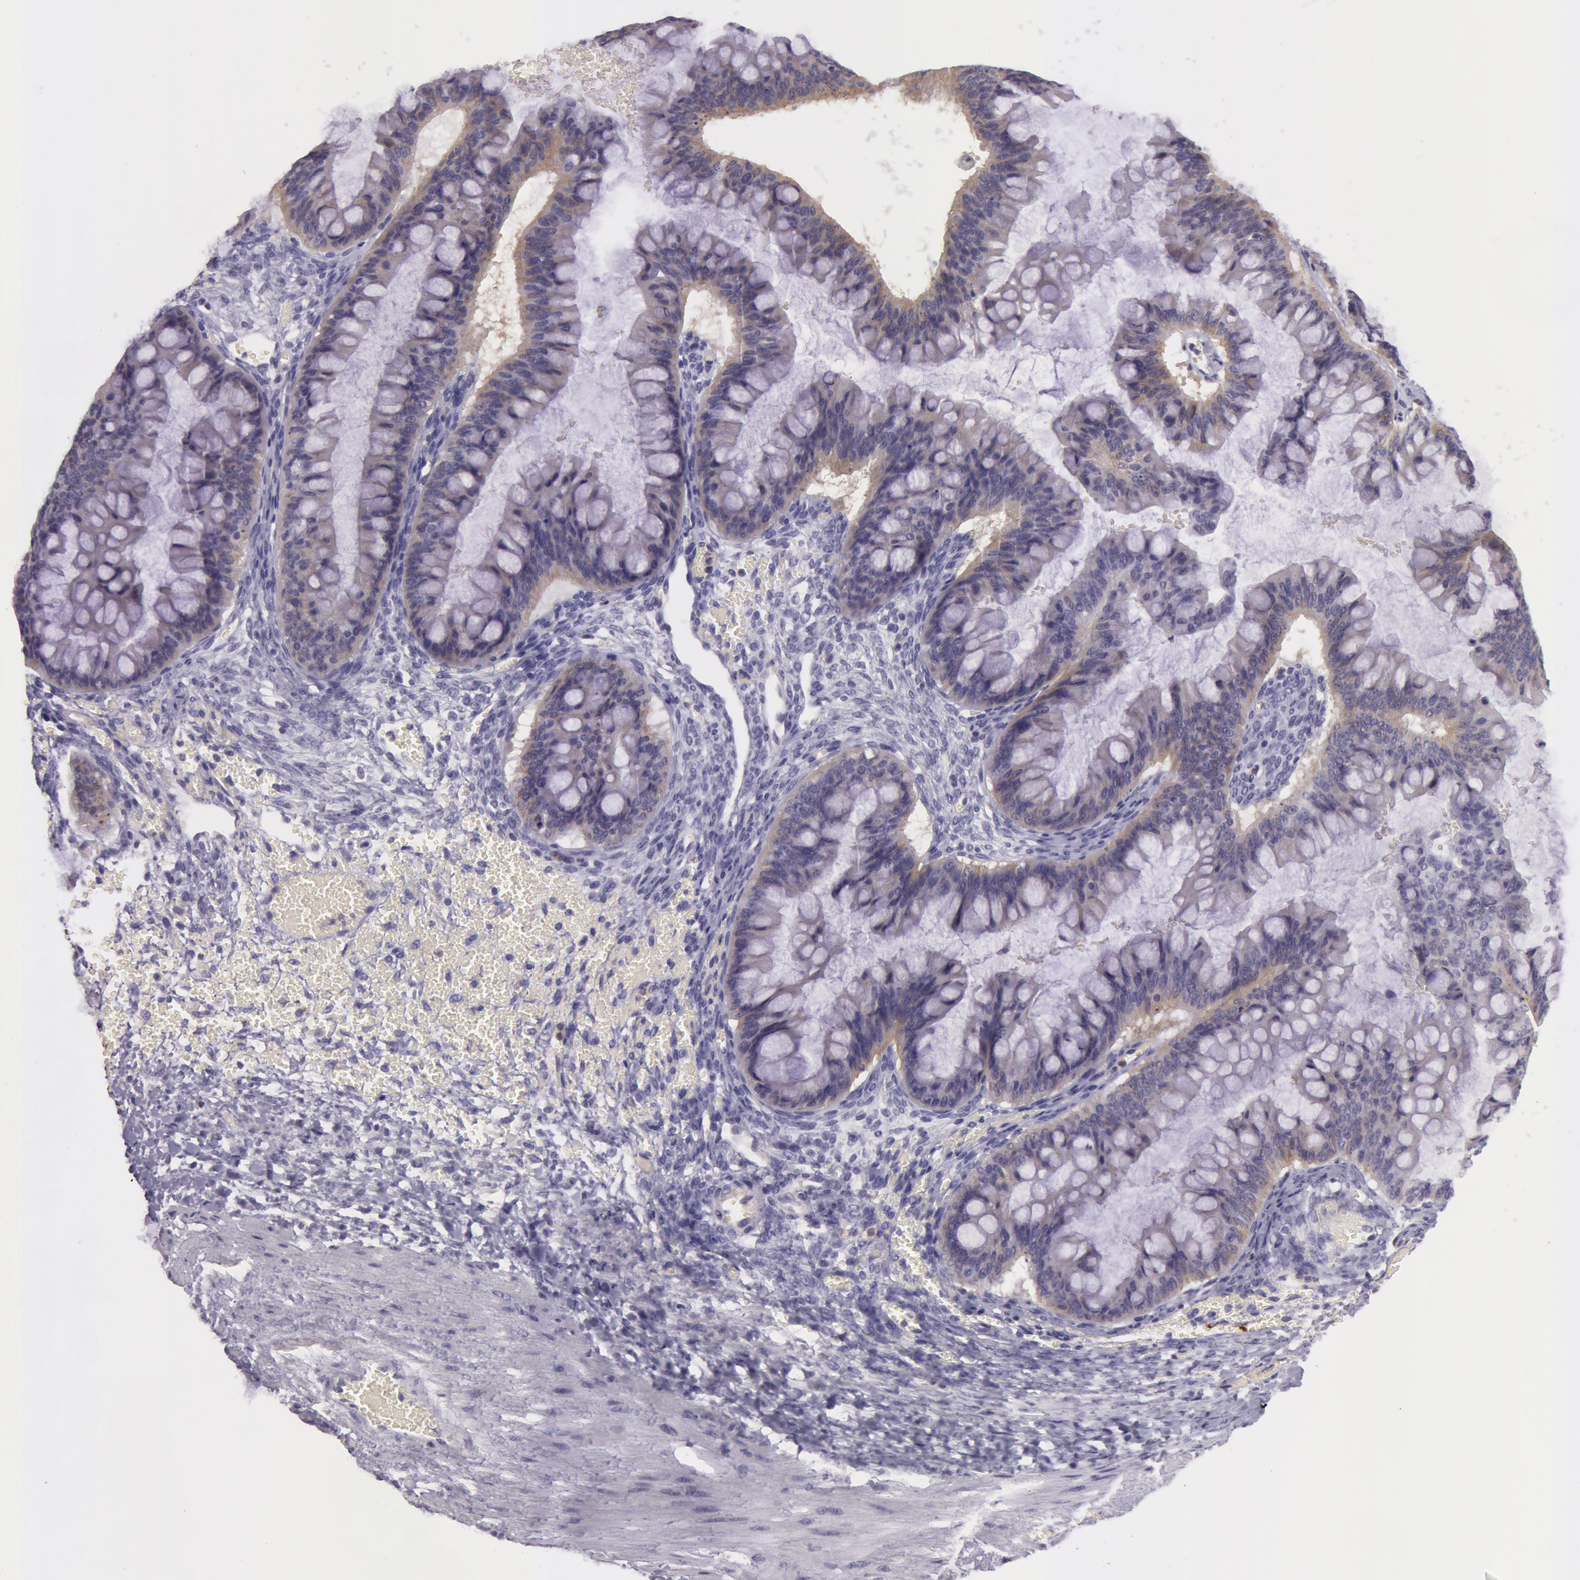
{"staining": {"intensity": "weak", "quantity": ">75%", "location": "cytoplasmic/membranous"}, "tissue": "ovarian cancer", "cell_type": "Tumor cells", "image_type": "cancer", "snomed": [{"axis": "morphology", "description": "Cystadenocarcinoma, mucinous, NOS"}, {"axis": "topography", "description": "Ovary"}], "caption": "A high-resolution image shows immunohistochemistry (IHC) staining of mucinous cystadenocarcinoma (ovarian), which demonstrates weak cytoplasmic/membranous positivity in about >75% of tumor cells. (DAB (3,3'-diaminobenzidine) IHC with brightfield microscopy, high magnification).", "gene": "LY75", "patient": {"sex": "female", "age": 73}}